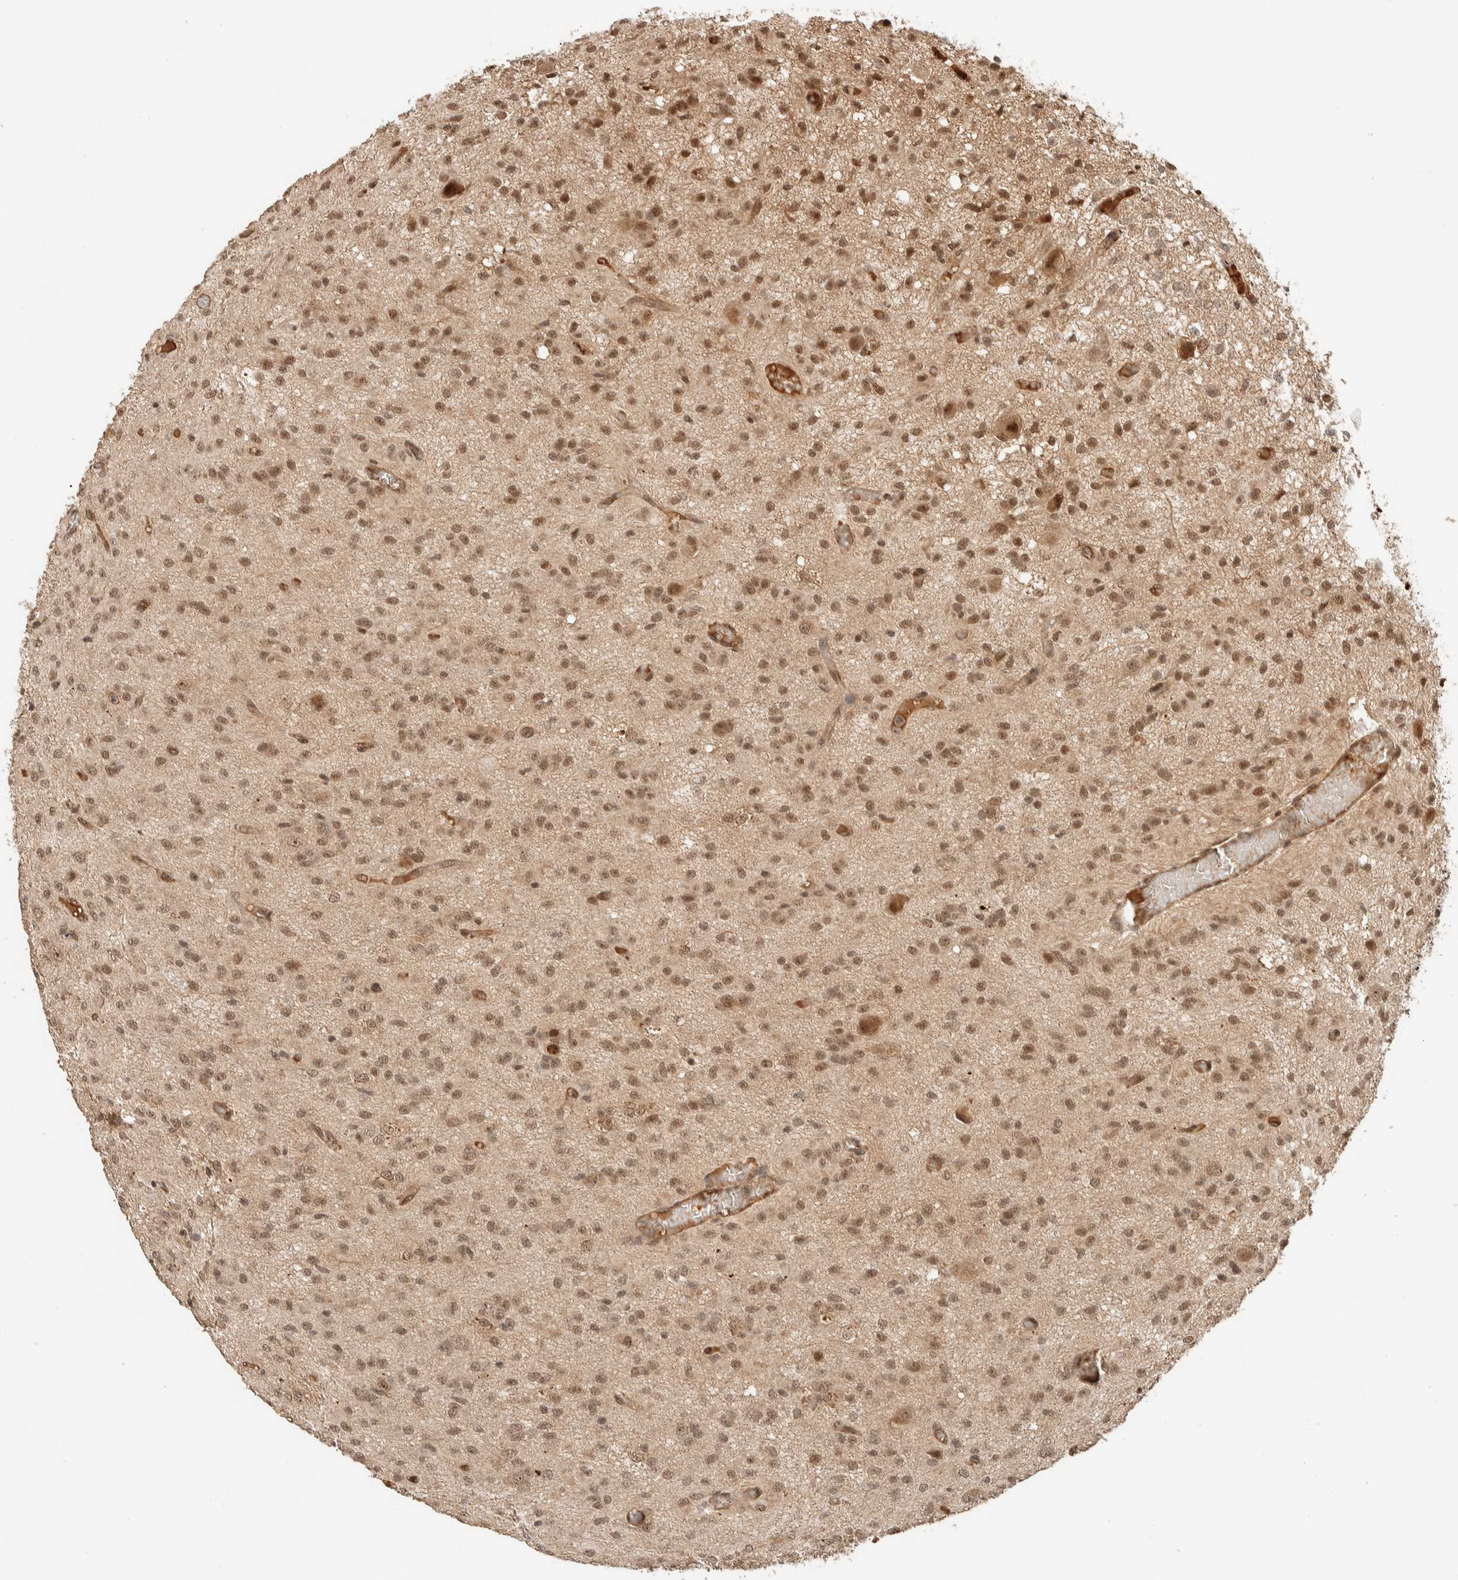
{"staining": {"intensity": "moderate", "quantity": ">75%", "location": "nuclear"}, "tissue": "glioma", "cell_type": "Tumor cells", "image_type": "cancer", "snomed": [{"axis": "morphology", "description": "Glioma, malignant, High grade"}, {"axis": "topography", "description": "Brain"}], "caption": "IHC of human malignant high-grade glioma reveals medium levels of moderate nuclear expression in approximately >75% of tumor cells.", "gene": "ZBTB2", "patient": {"sex": "female", "age": 59}}